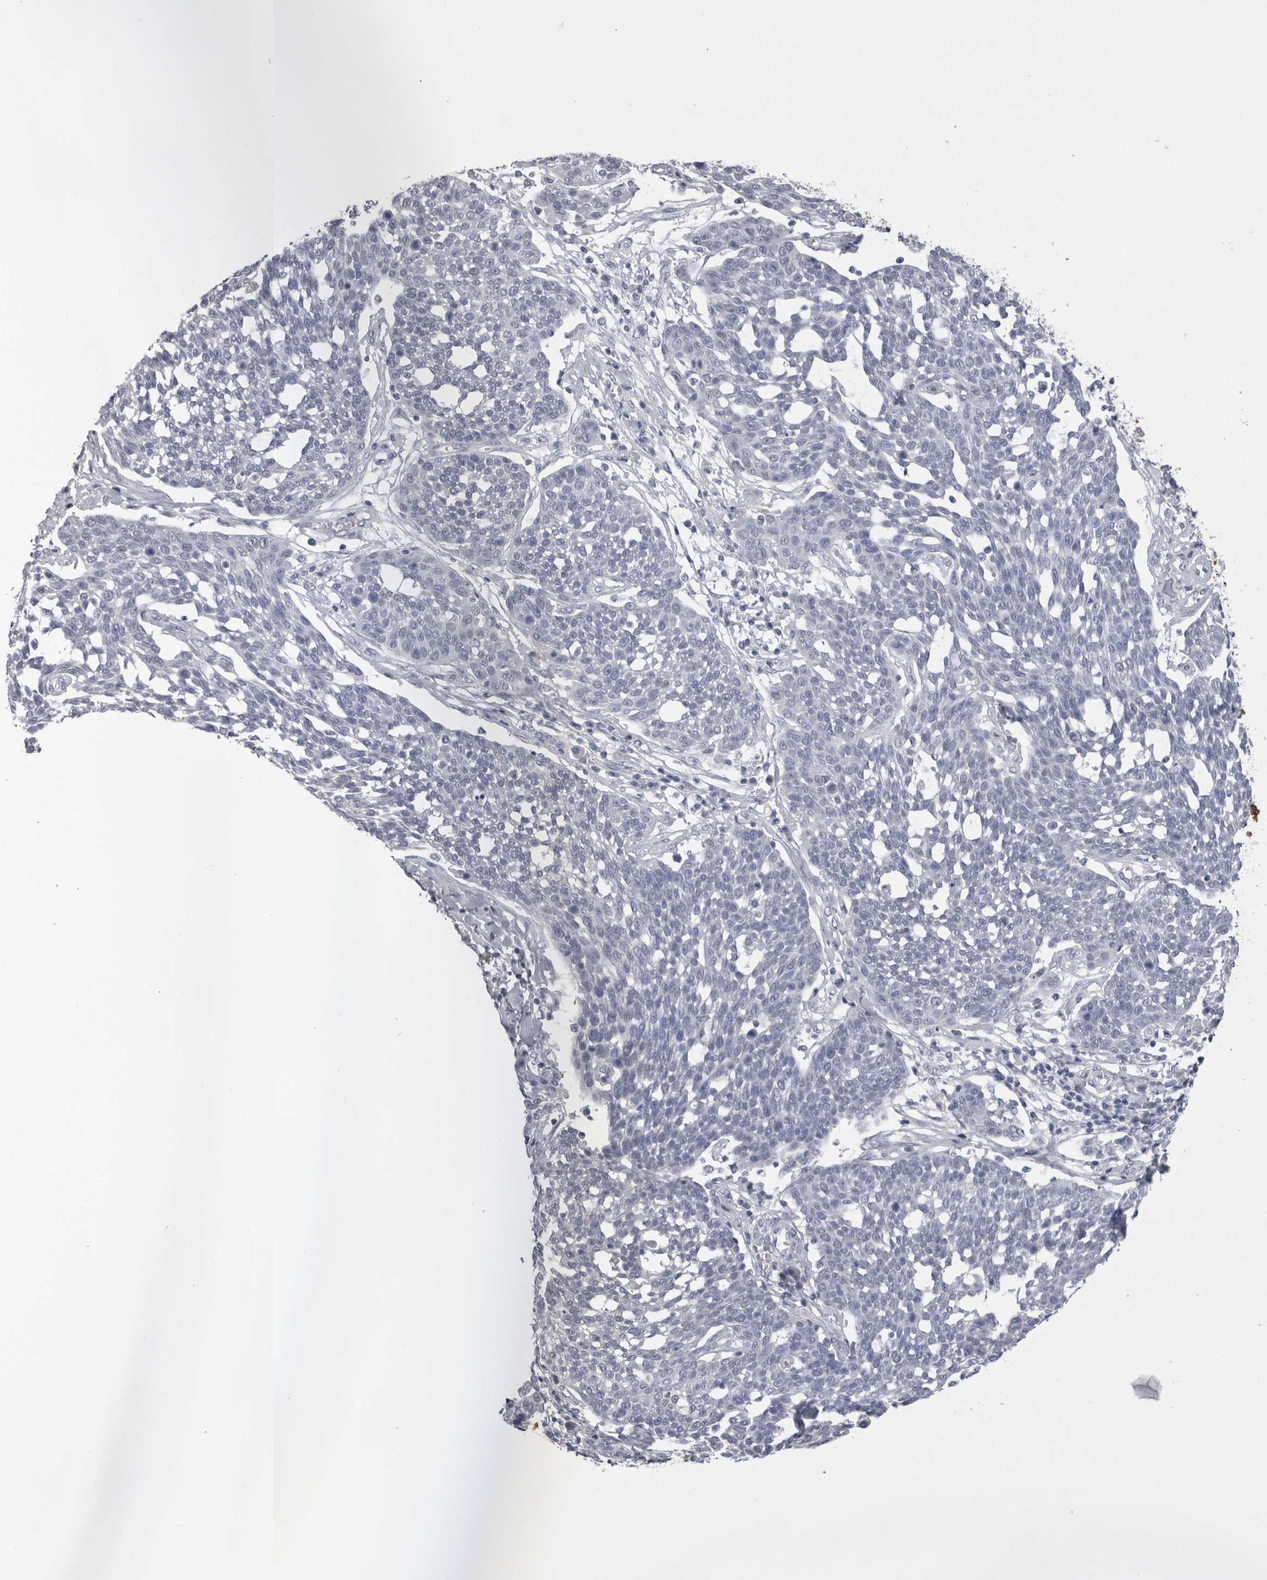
{"staining": {"intensity": "negative", "quantity": "none", "location": "none"}, "tissue": "cervical cancer", "cell_type": "Tumor cells", "image_type": "cancer", "snomed": [{"axis": "morphology", "description": "Squamous cell carcinoma, NOS"}, {"axis": "topography", "description": "Cervix"}], "caption": "Immunohistochemistry micrograph of neoplastic tissue: cervical squamous cell carcinoma stained with DAB (3,3'-diaminobenzidine) reveals no significant protein staining in tumor cells.", "gene": "CDHR5", "patient": {"sex": "female", "age": 34}}